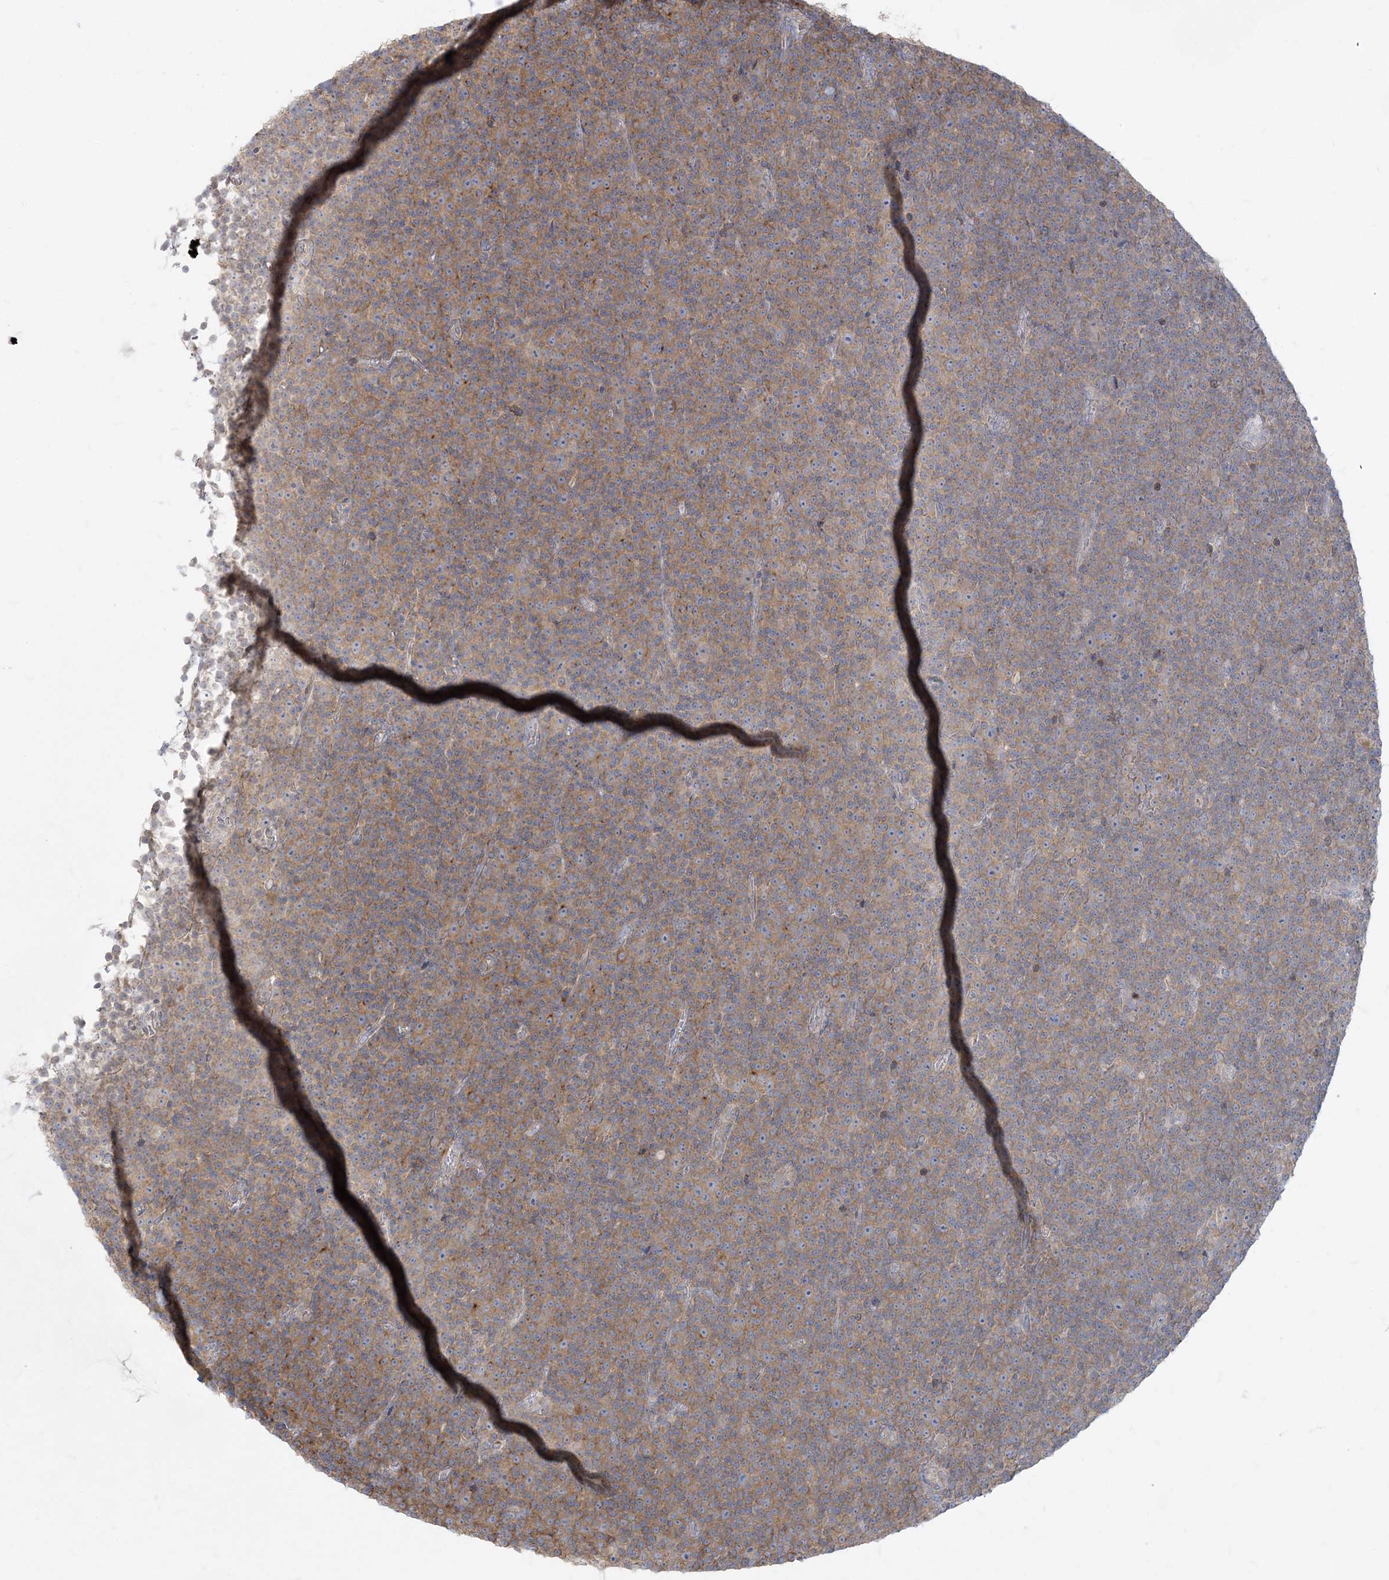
{"staining": {"intensity": "moderate", "quantity": ">75%", "location": "cytoplasmic/membranous"}, "tissue": "lymphoma", "cell_type": "Tumor cells", "image_type": "cancer", "snomed": [{"axis": "morphology", "description": "Malignant lymphoma, non-Hodgkin's type, Low grade"}, {"axis": "topography", "description": "Lymph node"}], "caption": "About >75% of tumor cells in lymphoma show moderate cytoplasmic/membranous protein positivity as visualized by brown immunohistochemical staining.", "gene": "ZC3H6", "patient": {"sex": "female", "age": 67}}